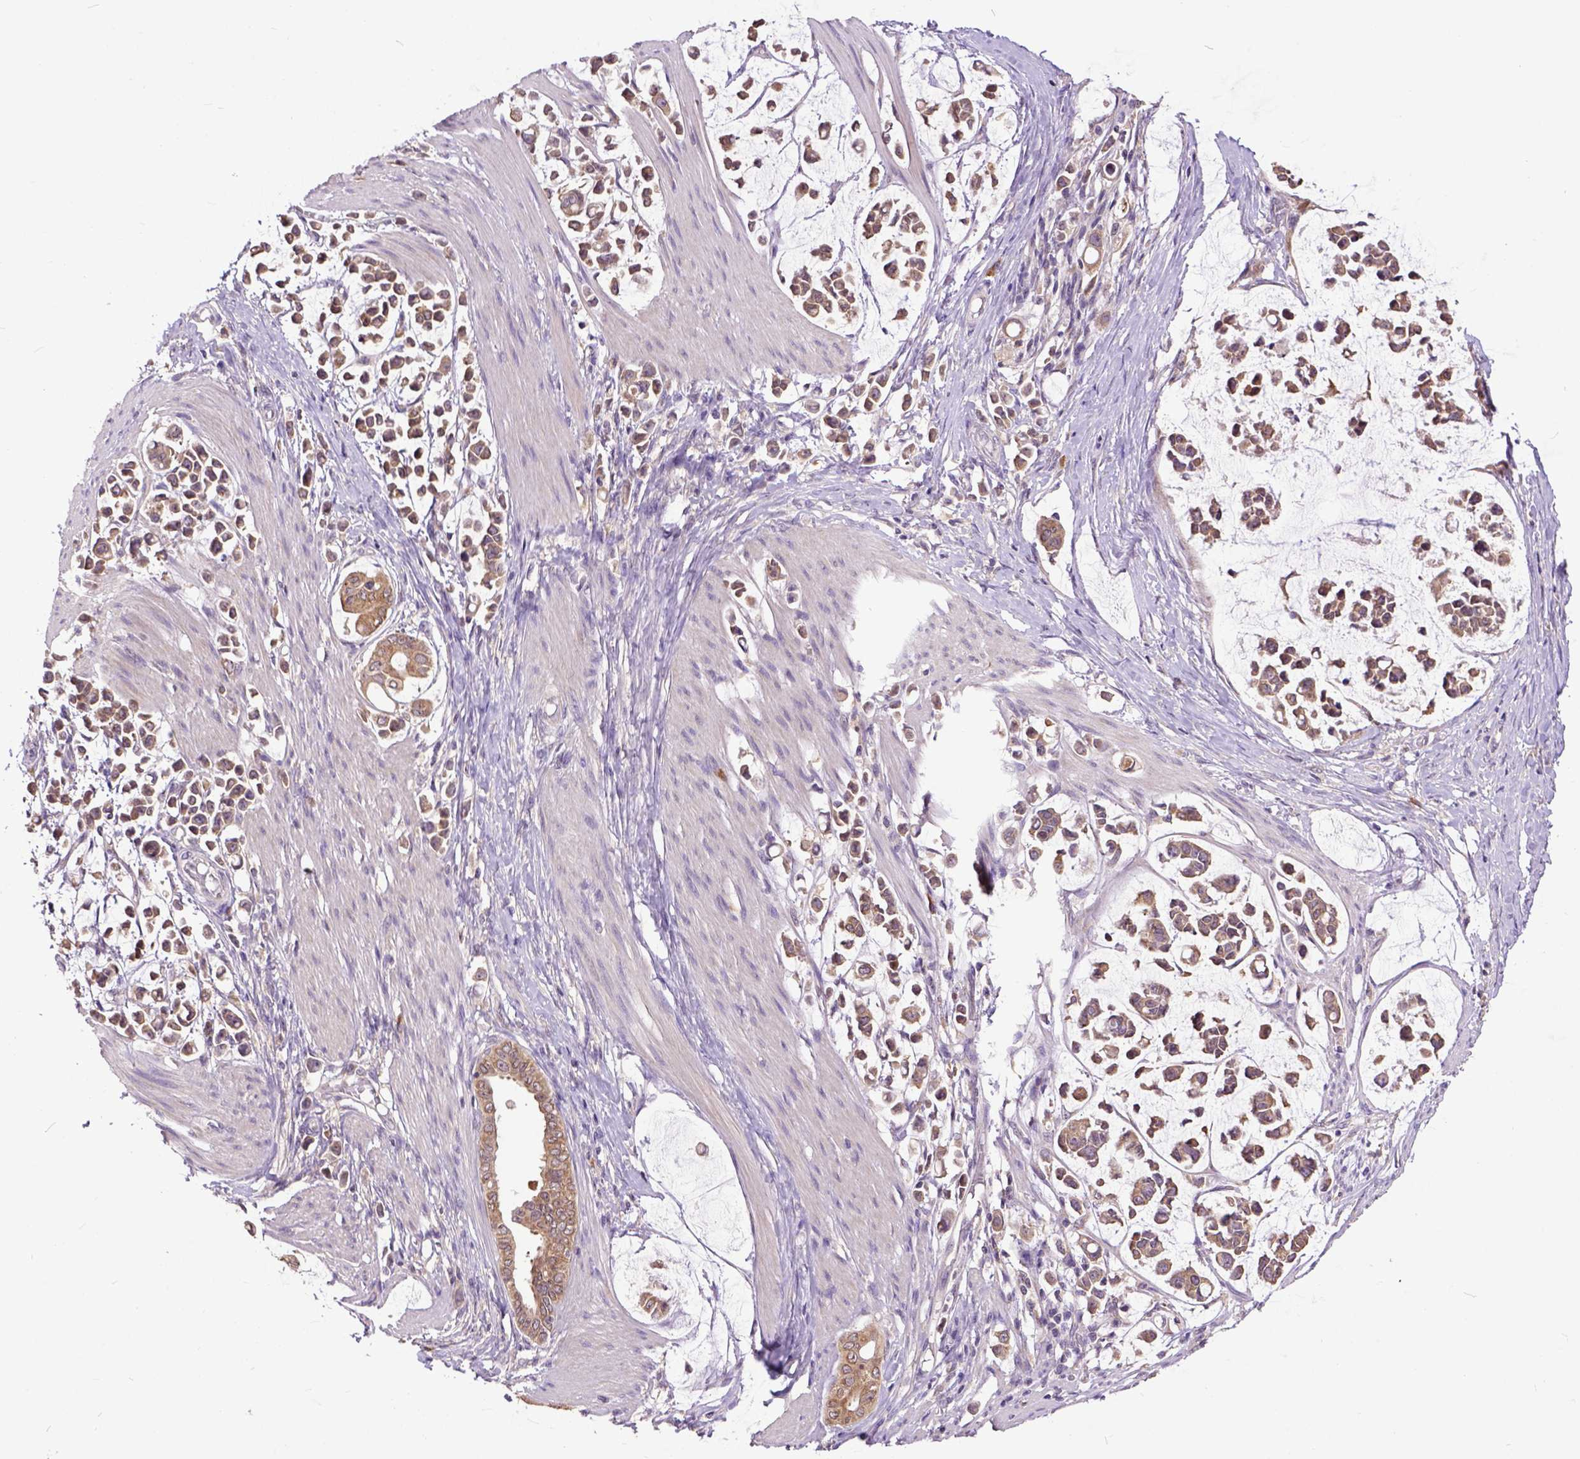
{"staining": {"intensity": "moderate", "quantity": ">75%", "location": "cytoplasmic/membranous"}, "tissue": "stomach cancer", "cell_type": "Tumor cells", "image_type": "cancer", "snomed": [{"axis": "morphology", "description": "Adenocarcinoma, NOS"}, {"axis": "topography", "description": "Stomach"}], "caption": "Stomach cancer stained for a protein (brown) reveals moderate cytoplasmic/membranous positive positivity in about >75% of tumor cells.", "gene": "ARL1", "patient": {"sex": "male", "age": 82}}